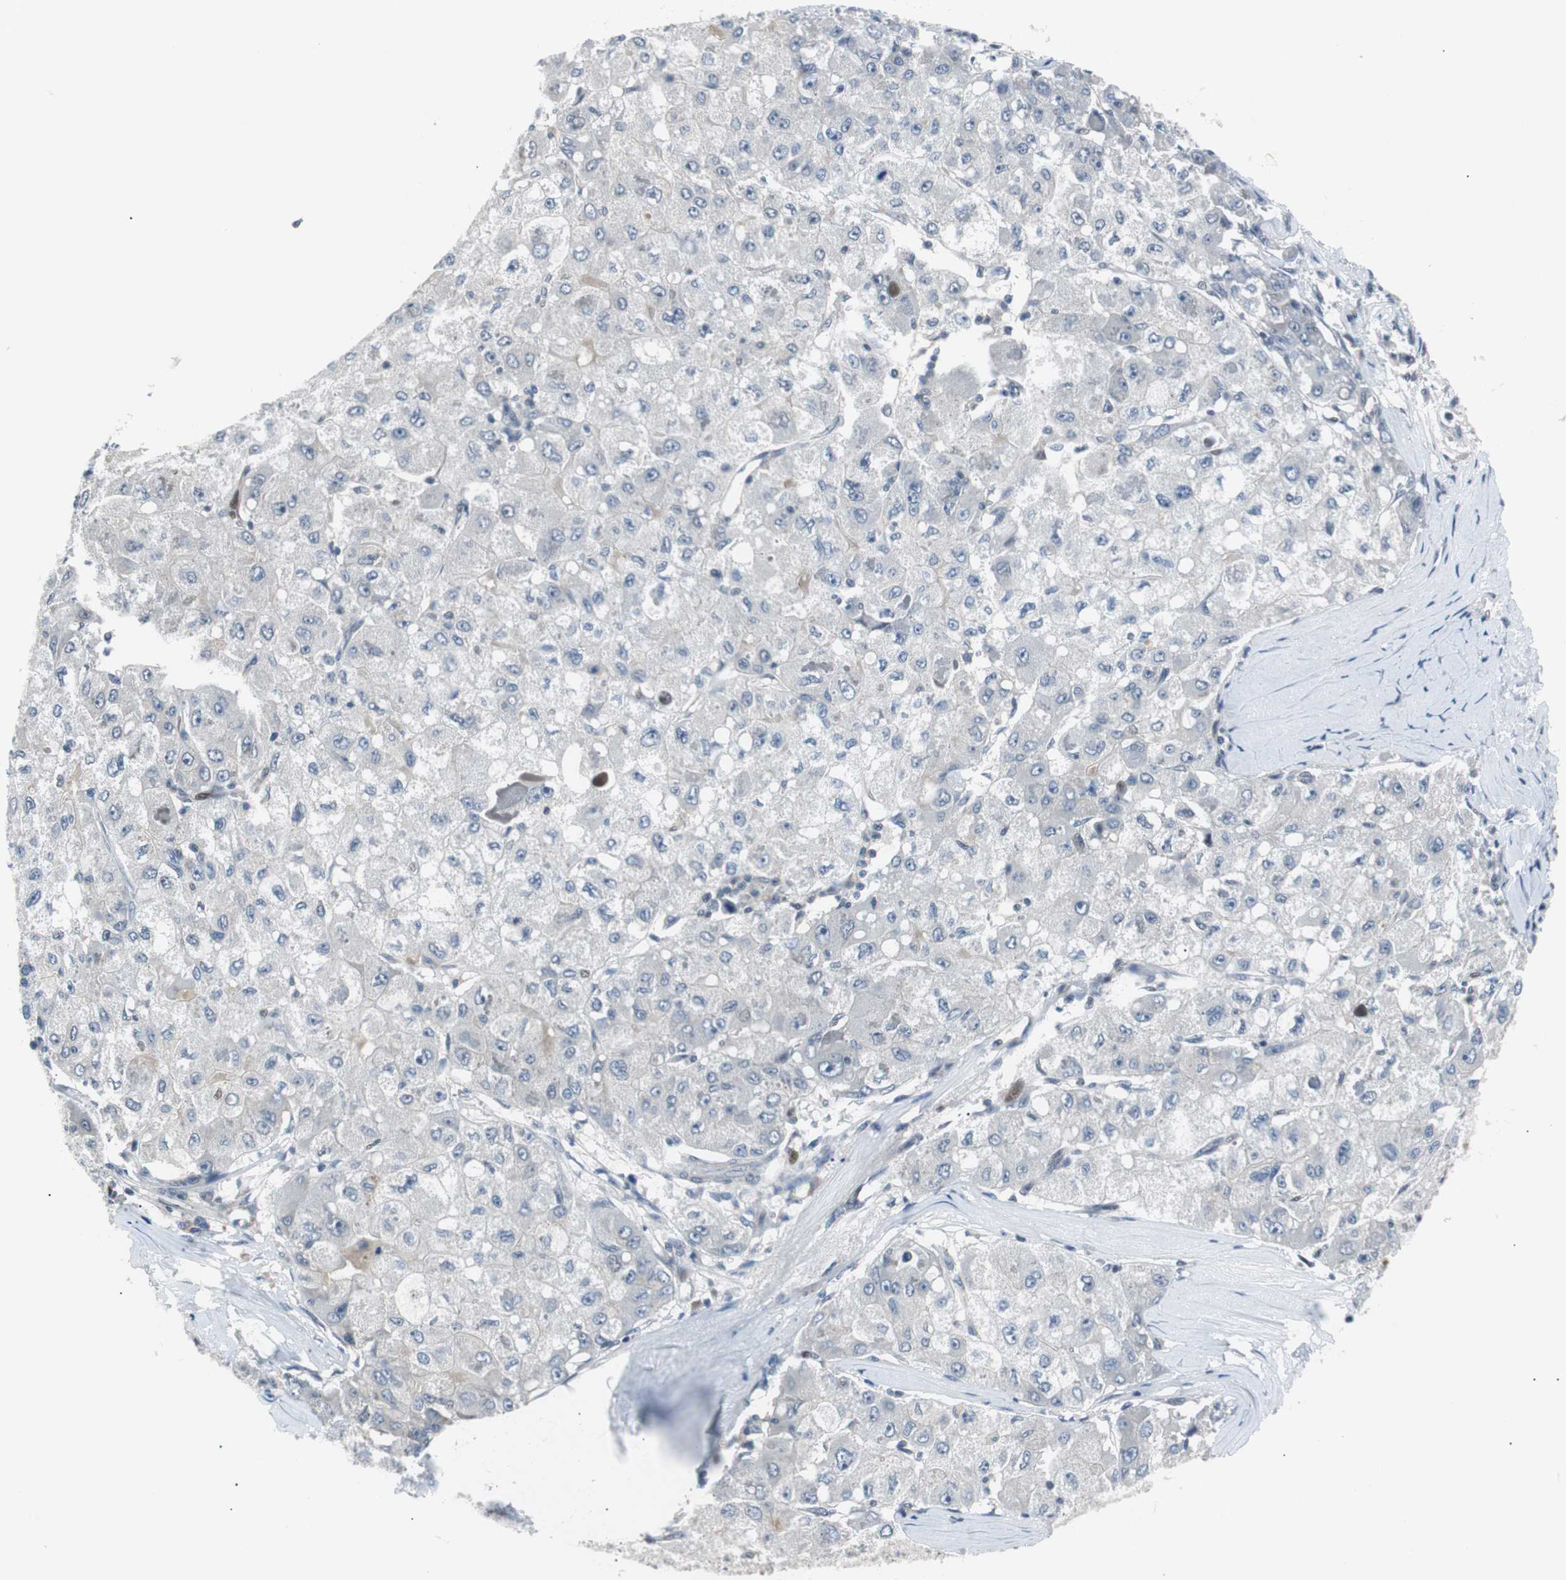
{"staining": {"intensity": "negative", "quantity": "none", "location": "none"}, "tissue": "liver cancer", "cell_type": "Tumor cells", "image_type": "cancer", "snomed": [{"axis": "morphology", "description": "Carcinoma, Hepatocellular, NOS"}, {"axis": "topography", "description": "Liver"}], "caption": "High magnification brightfield microscopy of liver hepatocellular carcinoma stained with DAB (brown) and counterstained with hematoxylin (blue): tumor cells show no significant staining.", "gene": "MAP2K4", "patient": {"sex": "male", "age": 80}}